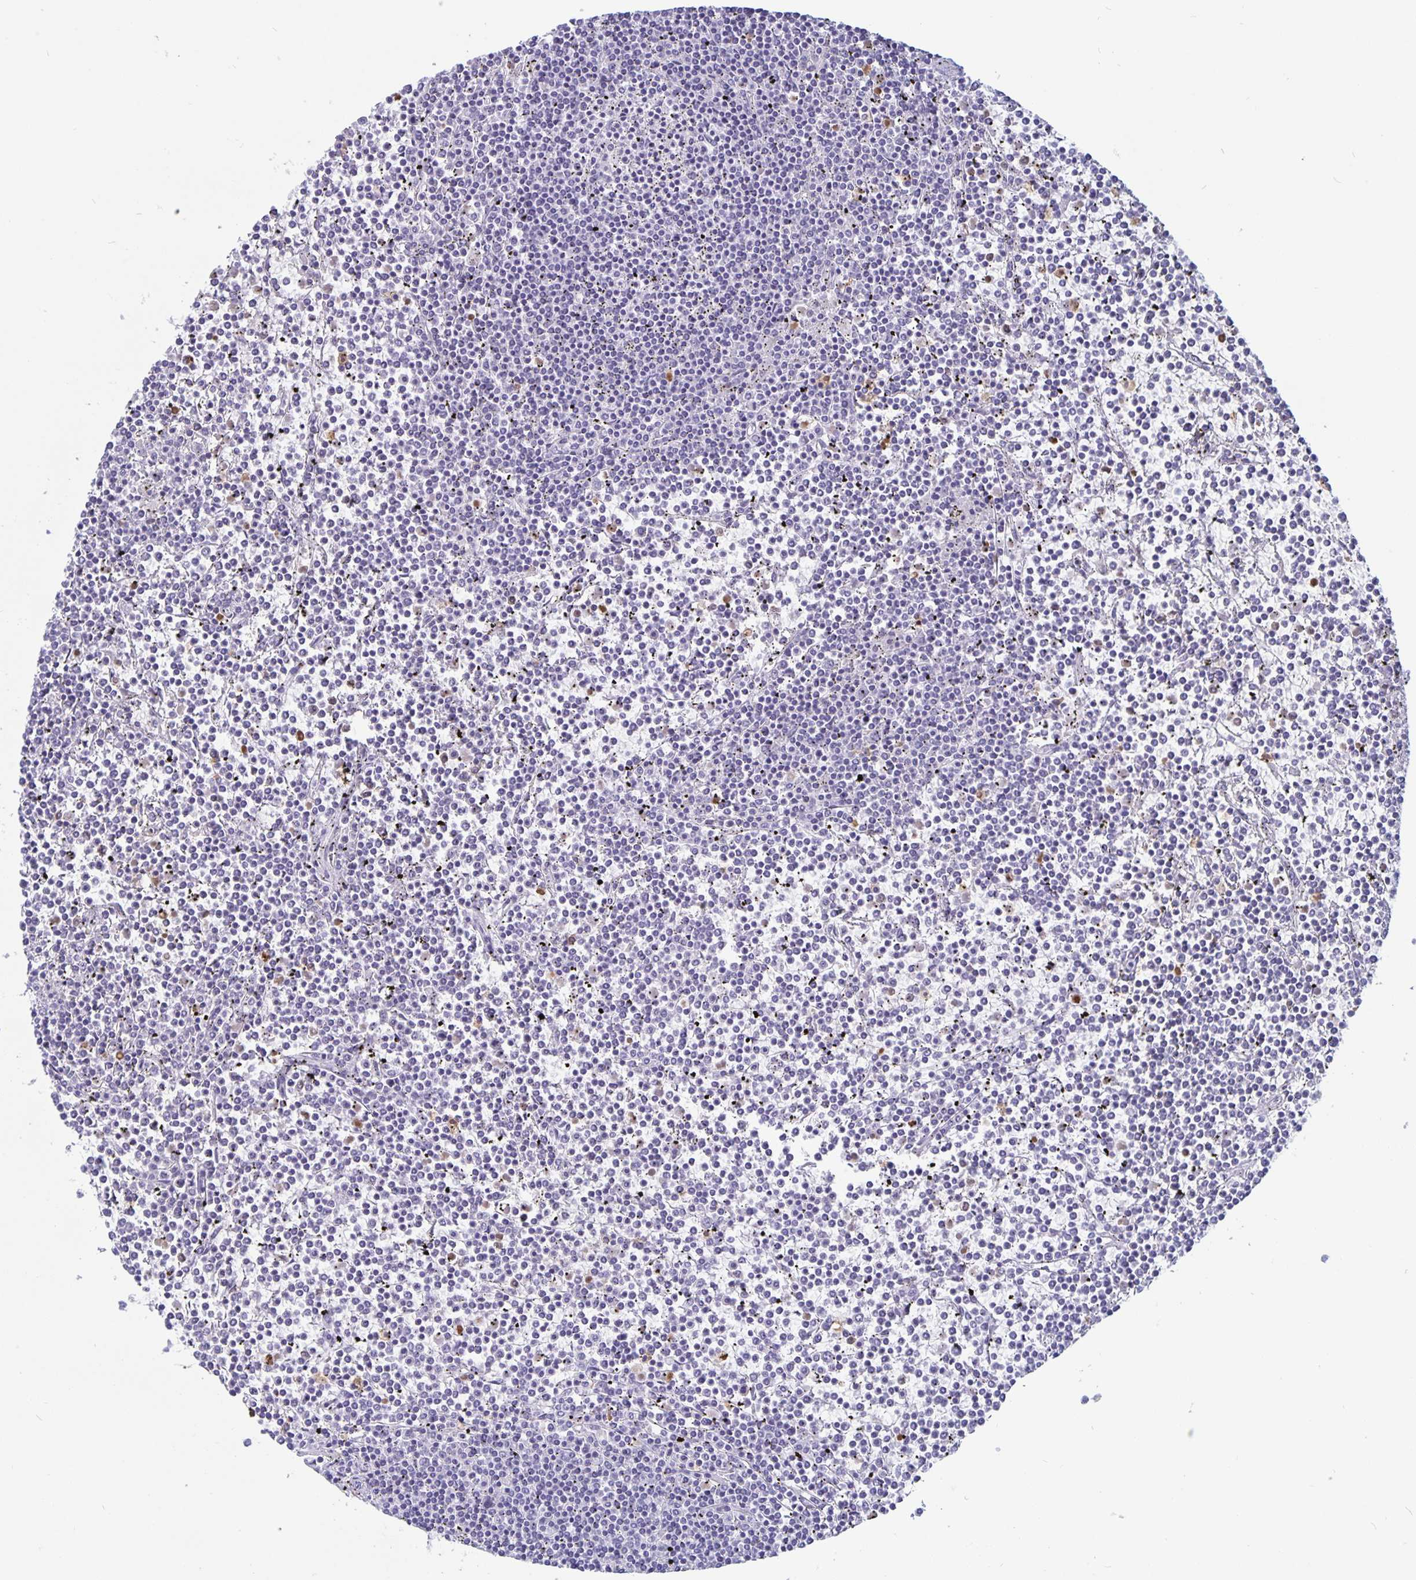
{"staining": {"intensity": "negative", "quantity": "none", "location": "none"}, "tissue": "lymphoma", "cell_type": "Tumor cells", "image_type": "cancer", "snomed": [{"axis": "morphology", "description": "Malignant lymphoma, non-Hodgkin's type, Low grade"}, {"axis": "topography", "description": "Spleen"}], "caption": "Low-grade malignant lymphoma, non-Hodgkin's type was stained to show a protein in brown. There is no significant staining in tumor cells.", "gene": "PLCB3", "patient": {"sex": "female", "age": 19}}